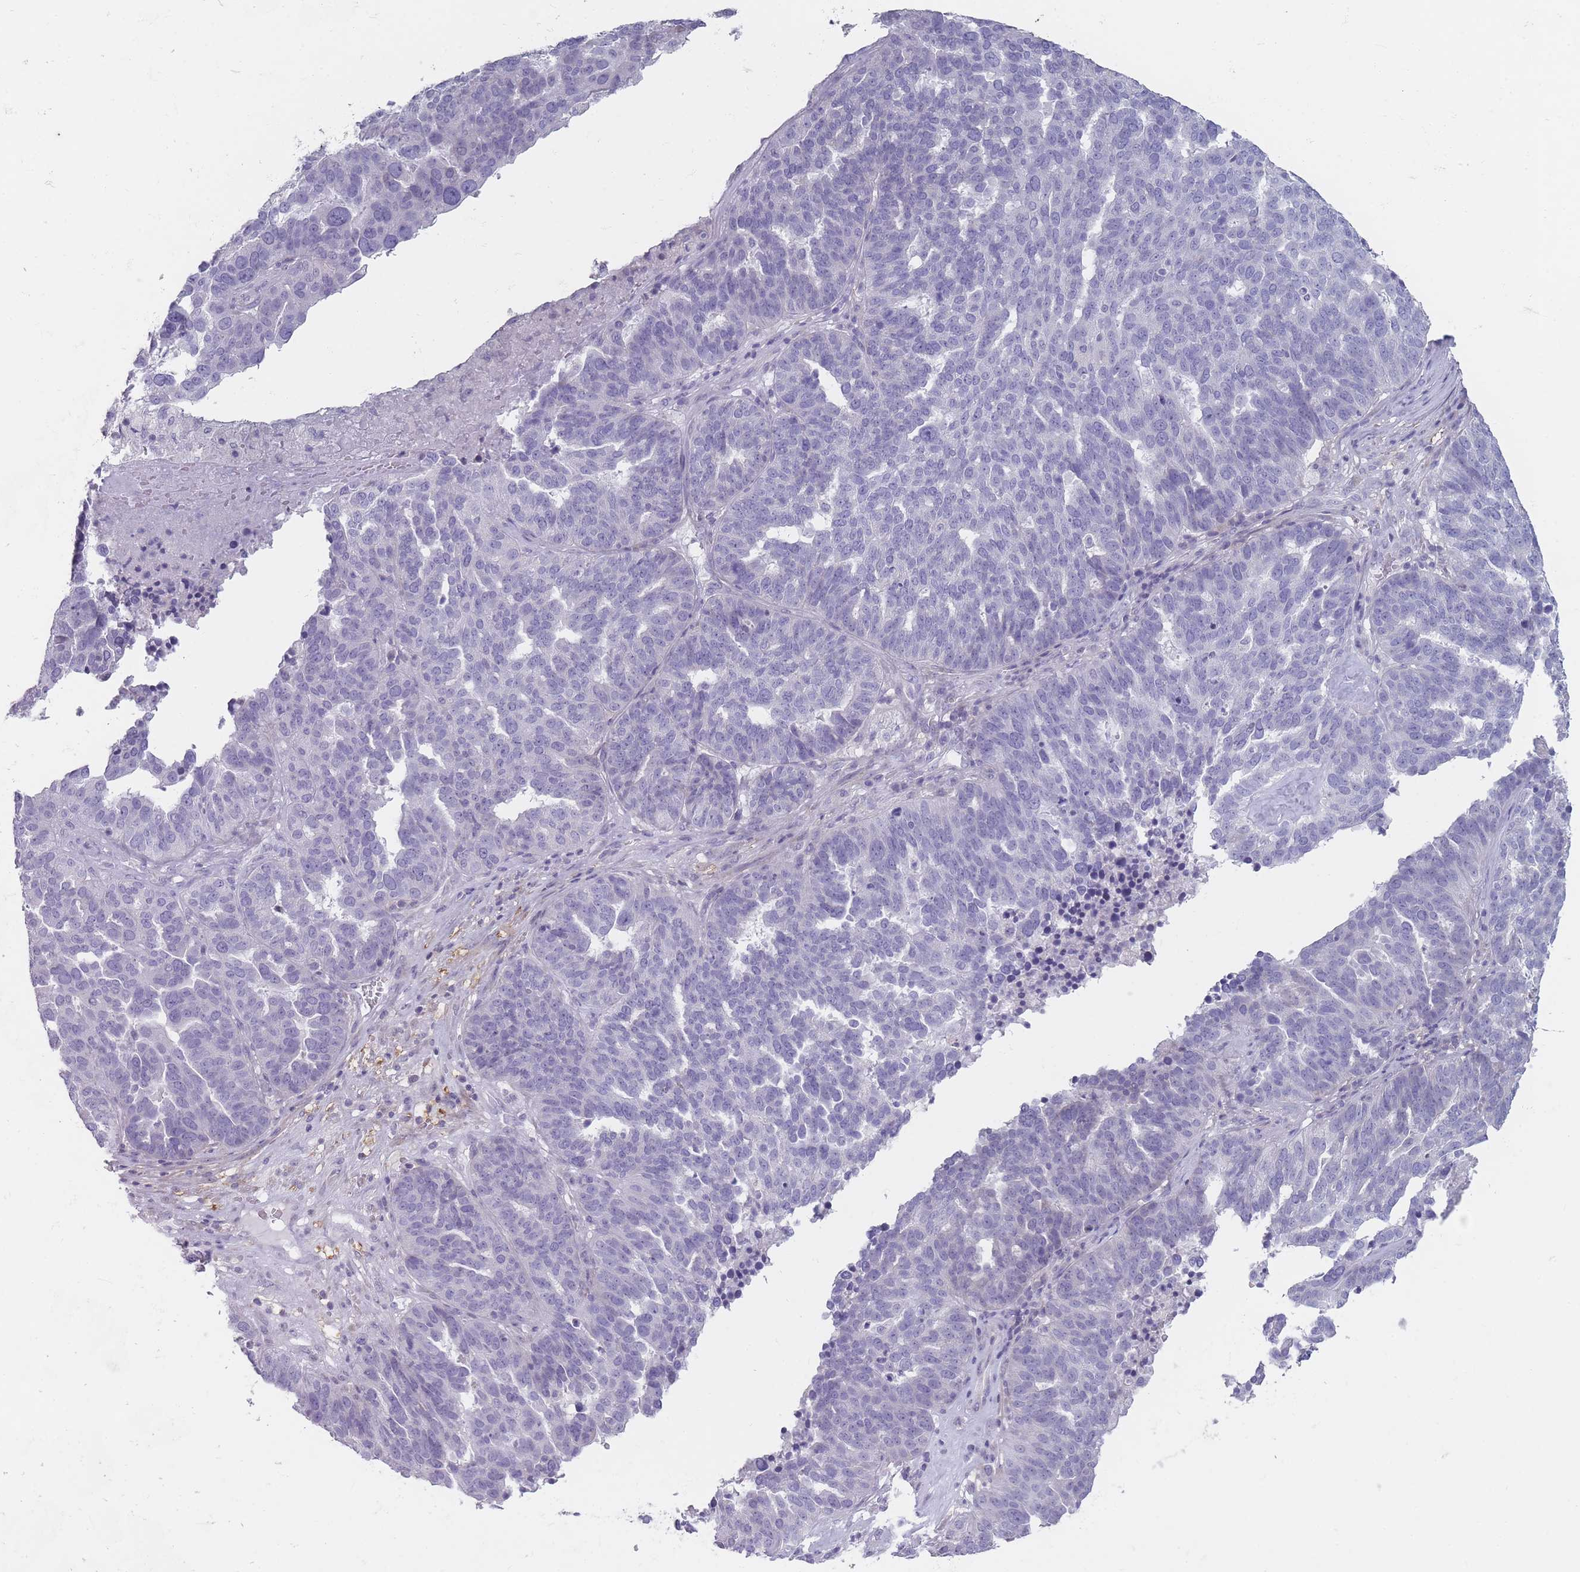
{"staining": {"intensity": "negative", "quantity": "none", "location": "none"}, "tissue": "ovarian cancer", "cell_type": "Tumor cells", "image_type": "cancer", "snomed": [{"axis": "morphology", "description": "Cystadenocarcinoma, serous, NOS"}, {"axis": "topography", "description": "Ovary"}], "caption": "A histopathology image of human ovarian cancer (serous cystadenocarcinoma) is negative for staining in tumor cells.", "gene": "PAIP2B", "patient": {"sex": "female", "age": 59}}